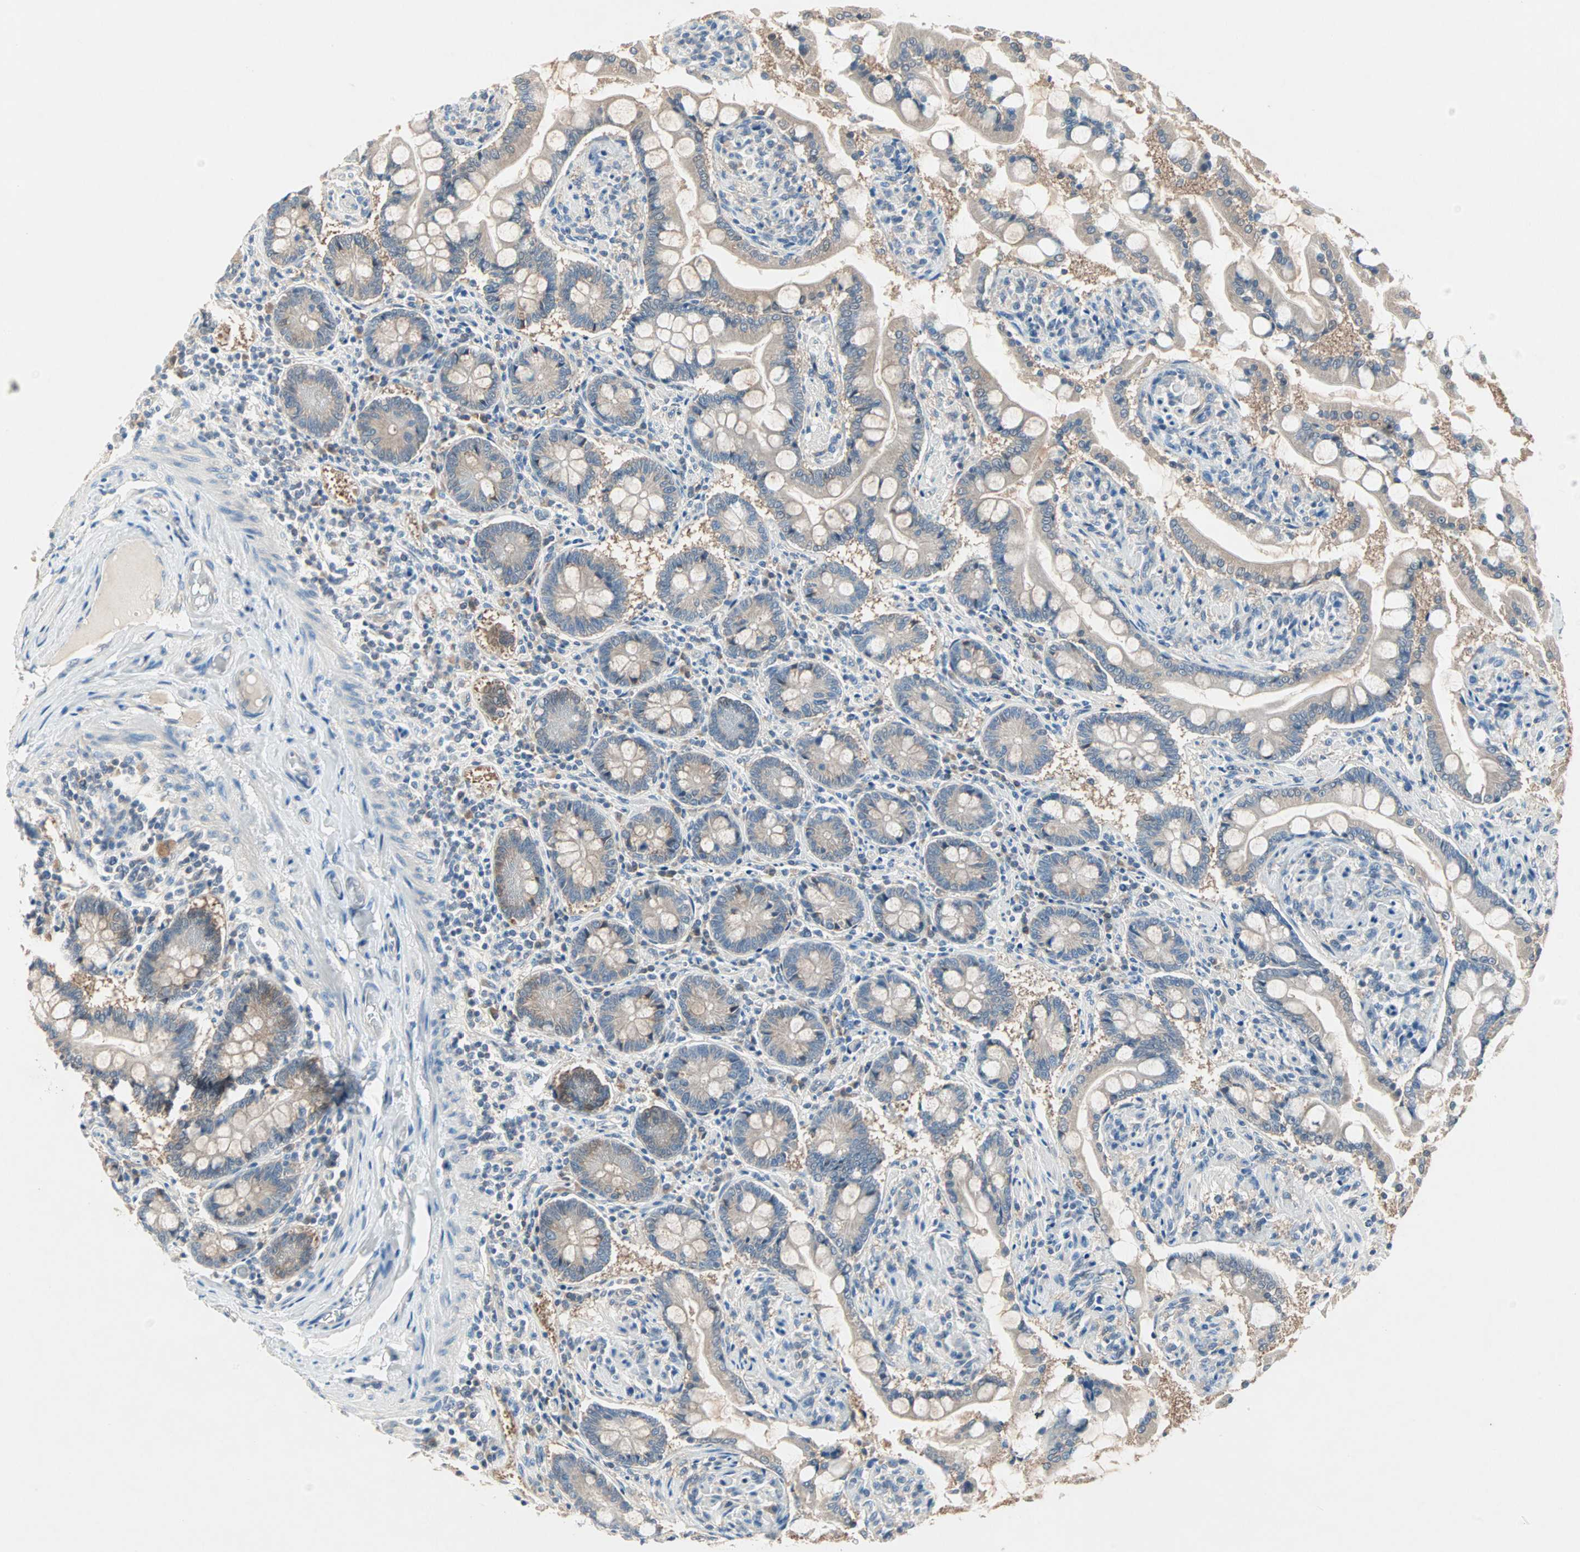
{"staining": {"intensity": "weak", "quantity": ">75%", "location": "cytoplasmic/membranous"}, "tissue": "small intestine", "cell_type": "Glandular cells", "image_type": "normal", "snomed": [{"axis": "morphology", "description": "Normal tissue, NOS"}, {"axis": "topography", "description": "Small intestine"}], "caption": "Small intestine stained for a protein displays weak cytoplasmic/membranous positivity in glandular cells. The protein is stained brown, and the nuclei are stained in blue (DAB (3,3'-diaminobenzidine) IHC with brightfield microscopy, high magnification).", "gene": "MPI", "patient": {"sex": "male", "age": 41}}